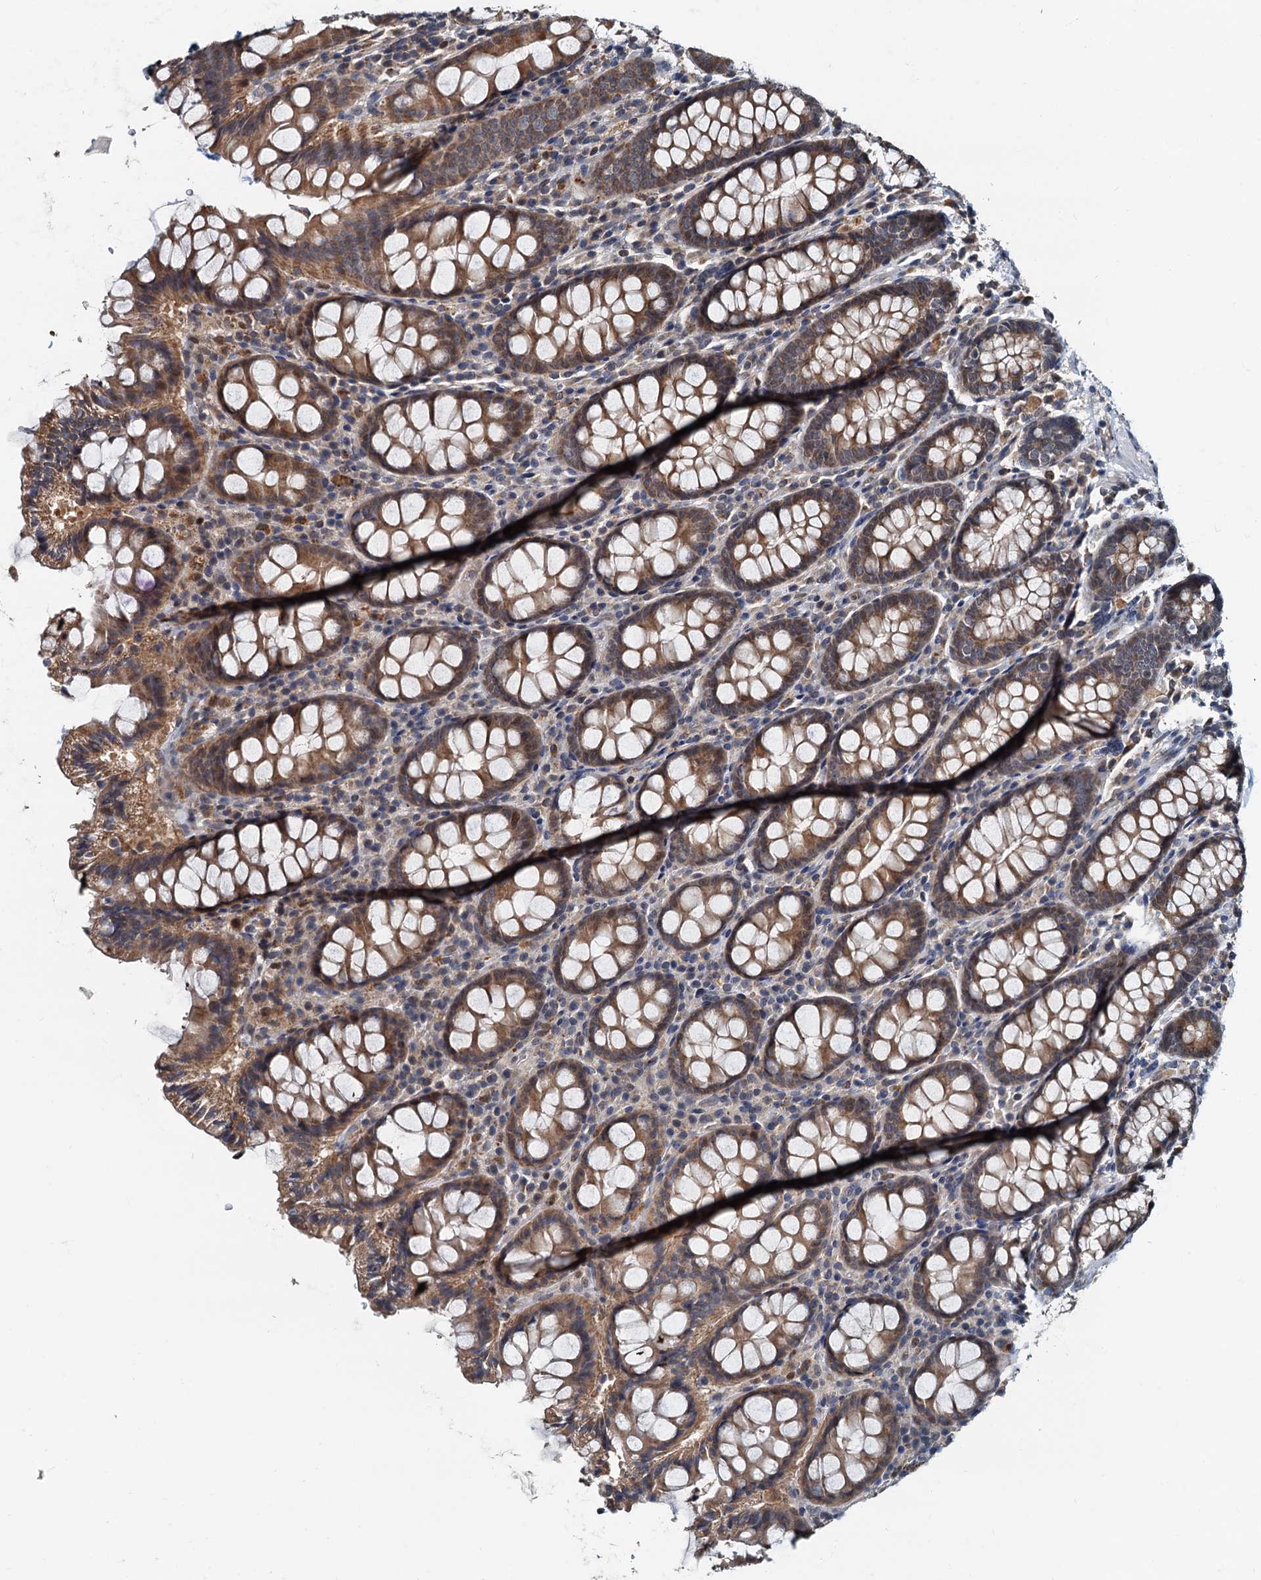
{"staining": {"intensity": "weak", "quantity": ">75%", "location": "cytoplasmic/membranous"}, "tissue": "colon", "cell_type": "Endothelial cells", "image_type": "normal", "snomed": [{"axis": "morphology", "description": "Normal tissue, NOS"}, {"axis": "topography", "description": "Colon"}], "caption": "This is a micrograph of immunohistochemistry (IHC) staining of benign colon, which shows weak positivity in the cytoplasmic/membranous of endothelial cells.", "gene": "MCMBP", "patient": {"sex": "female", "age": 79}}